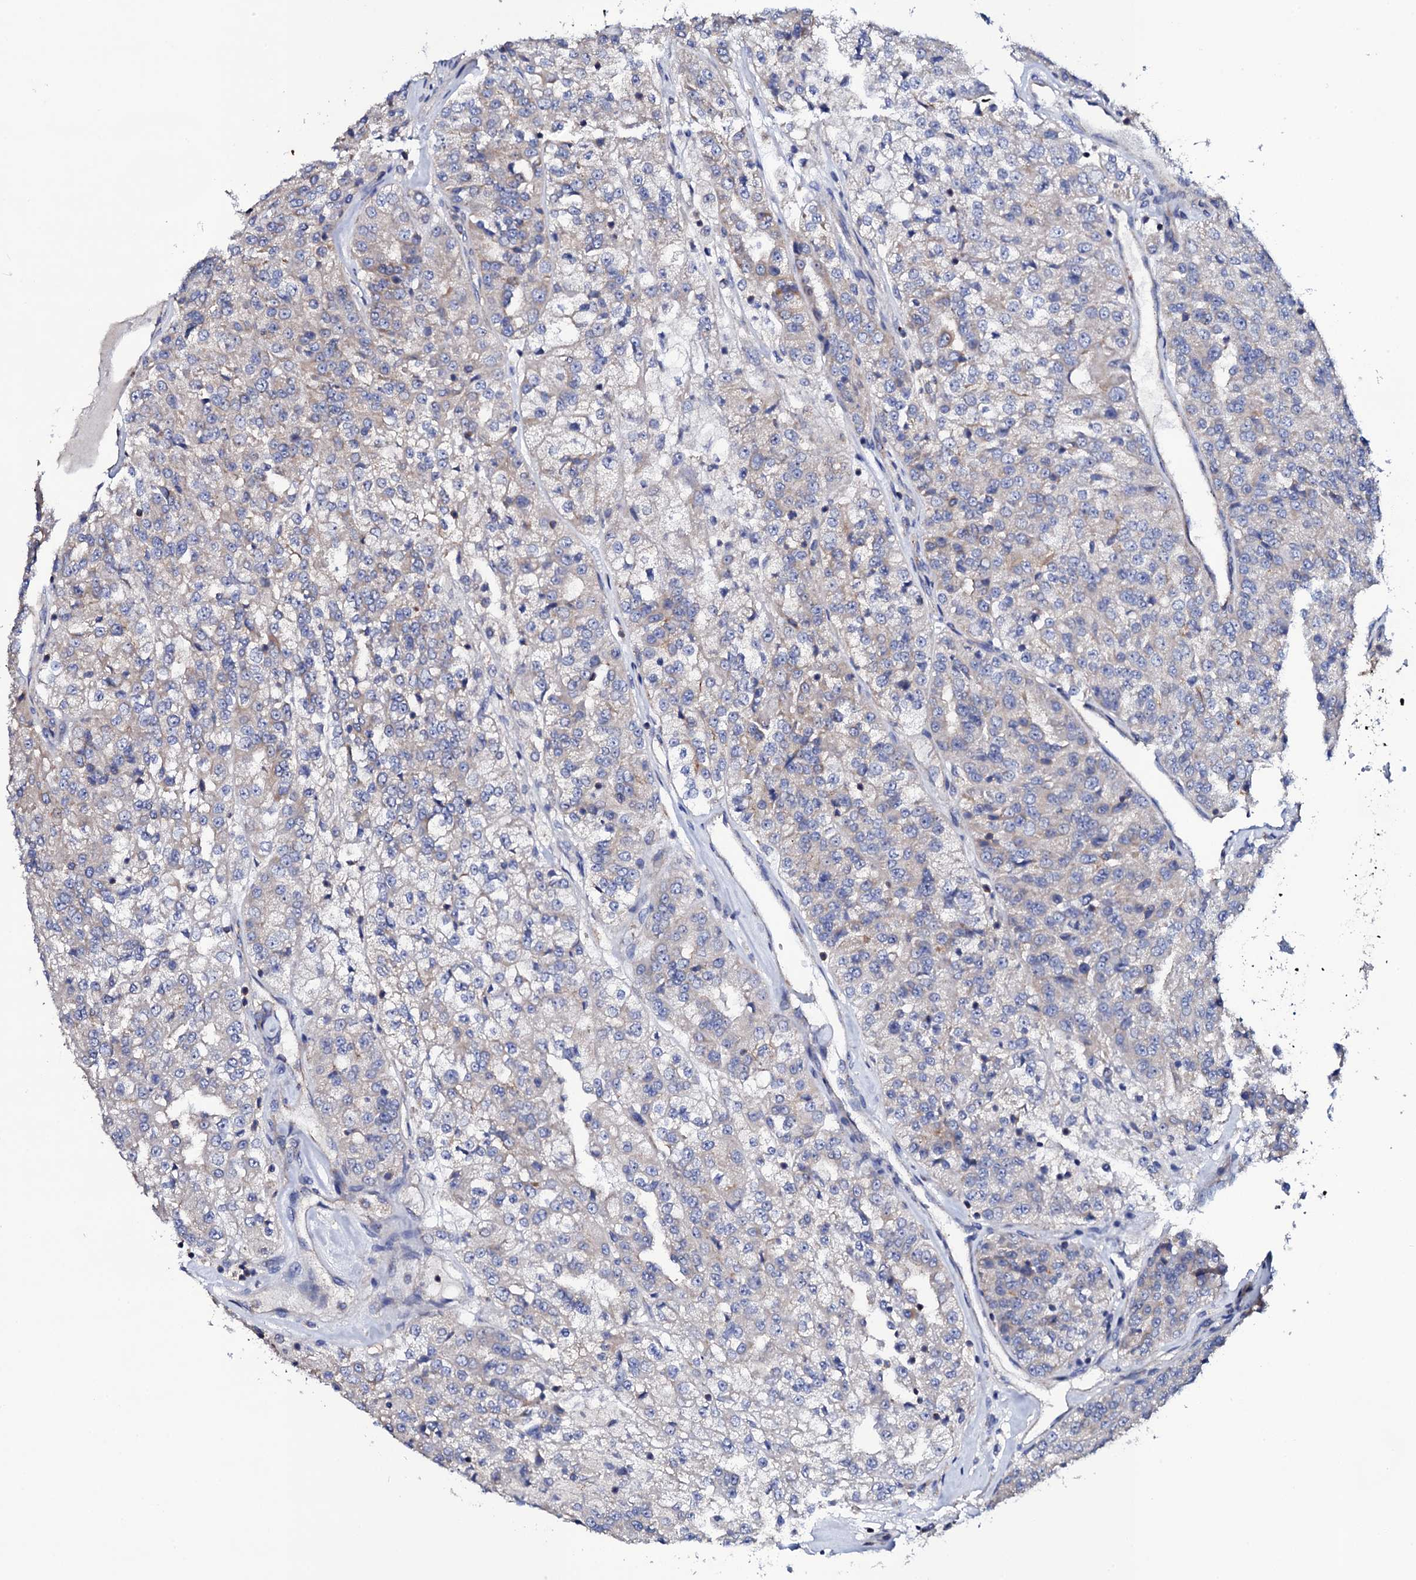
{"staining": {"intensity": "moderate", "quantity": "<25%", "location": "cytoplasmic/membranous"}, "tissue": "renal cancer", "cell_type": "Tumor cells", "image_type": "cancer", "snomed": [{"axis": "morphology", "description": "Adenocarcinoma, NOS"}, {"axis": "topography", "description": "Kidney"}], "caption": "A brown stain highlights moderate cytoplasmic/membranous staining of a protein in renal cancer tumor cells. Ihc stains the protein in brown and the nuclei are stained blue.", "gene": "TCAF2", "patient": {"sex": "female", "age": 63}}